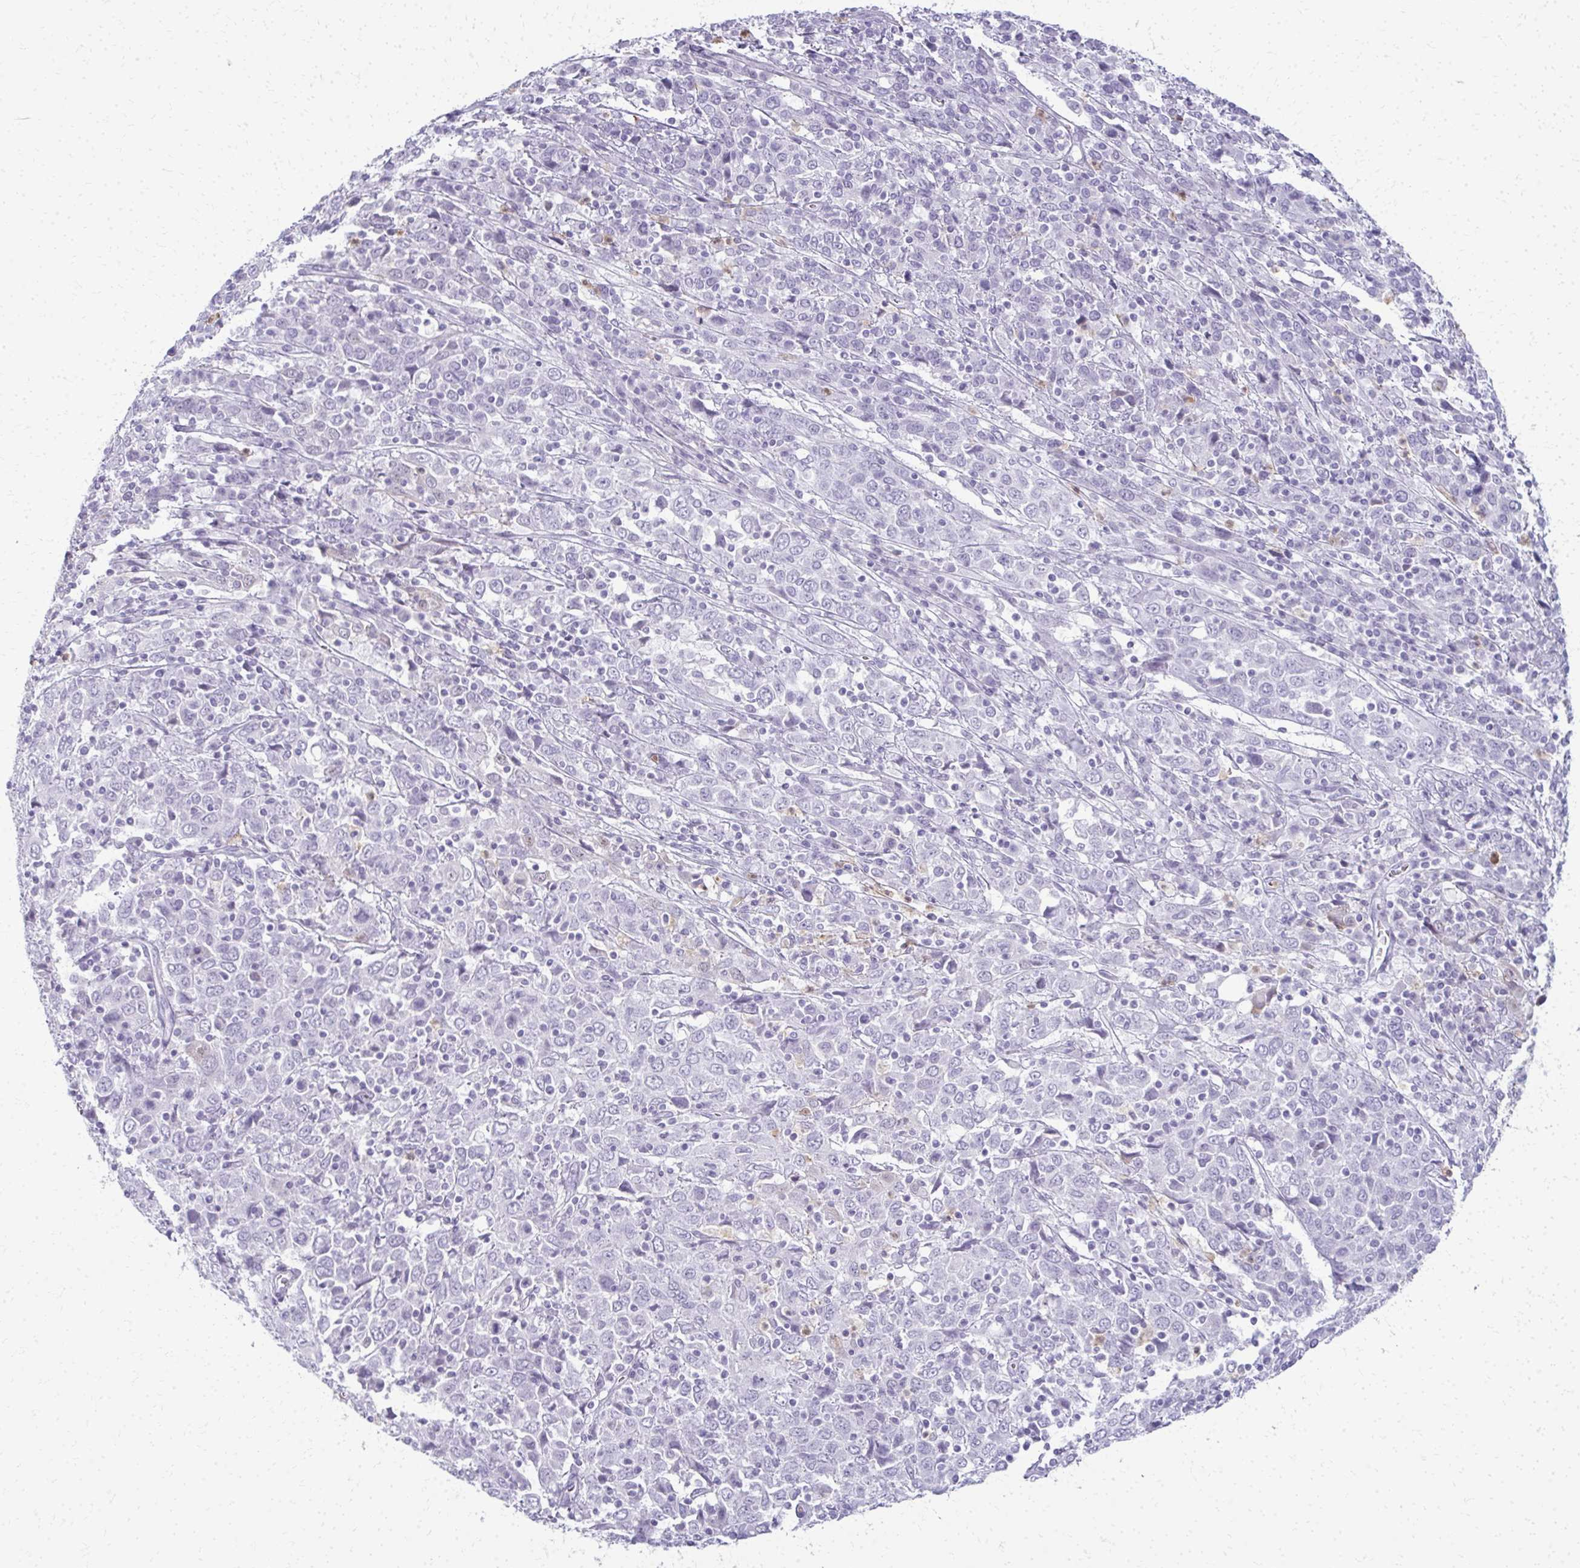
{"staining": {"intensity": "negative", "quantity": "none", "location": "none"}, "tissue": "cervical cancer", "cell_type": "Tumor cells", "image_type": "cancer", "snomed": [{"axis": "morphology", "description": "Squamous cell carcinoma, NOS"}, {"axis": "topography", "description": "Cervix"}], "caption": "High magnification brightfield microscopy of cervical cancer stained with DAB (3,3'-diaminobenzidine) (brown) and counterstained with hematoxylin (blue): tumor cells show no significant staining.", "gene": "CA3", "patient": {"sex": "female", "age": 46}}